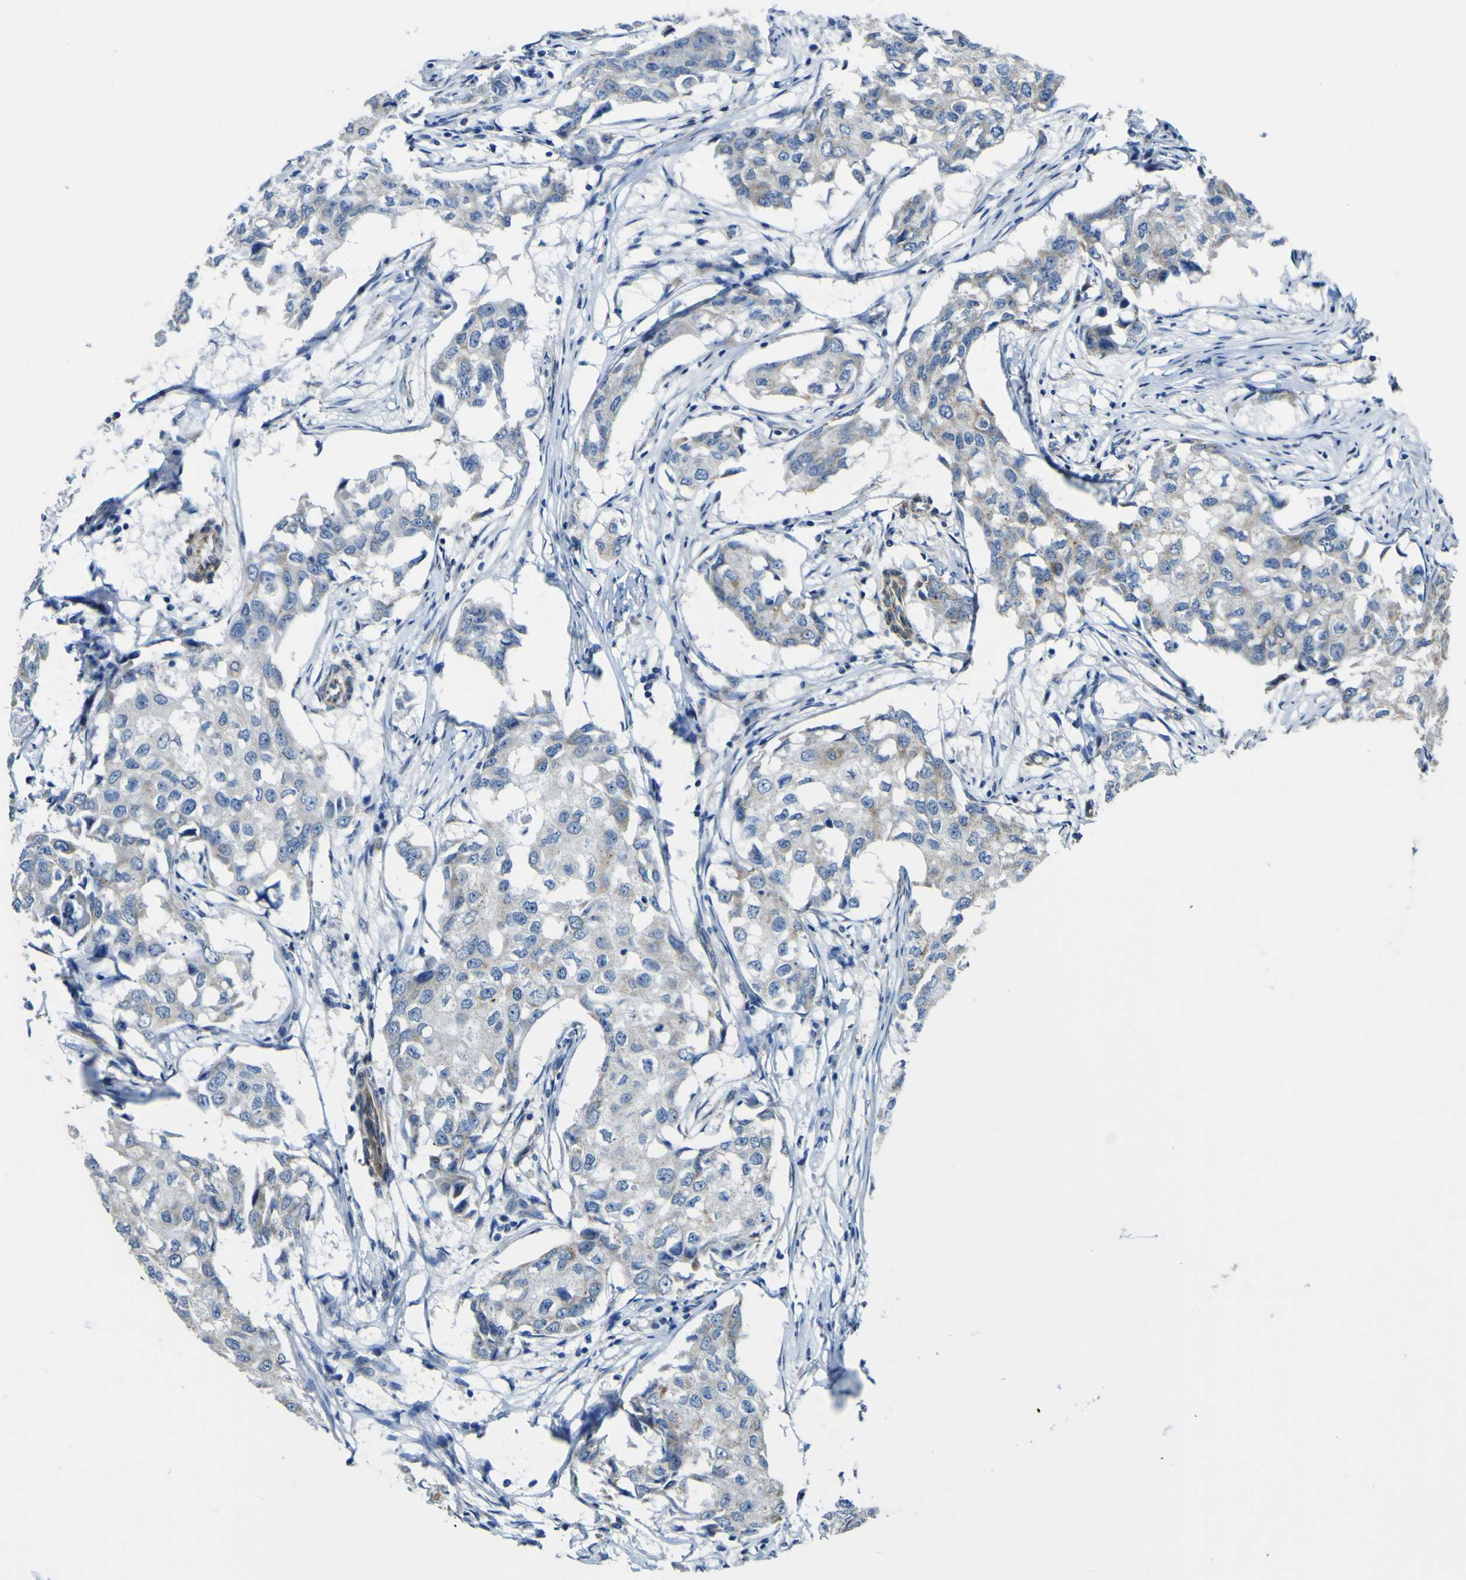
{"staining": {"intensity": "moderate", "quantity": "<25%", "location": "cytoplasmic/membranous"}, "tissue": "breast cancer", "cell_type": "Tumor cells", "image_type": "cancer", "snomed": [{"axis": "morphology", "description": "Duct carcinoma"}, {"axis": "topography", "description": "Breast"}], "caption": "The histopathology image displays staining of breast cancer, revealing moderate cytoplasmic/membranous protein expression (brown color) within tumor cells. (DAB (3,3'-diaminobenzidine) IHC with brightfield microscopy, high magnification).", "gene": "ALDH18A1", "patient": {"sex": "female", "age": 27}}